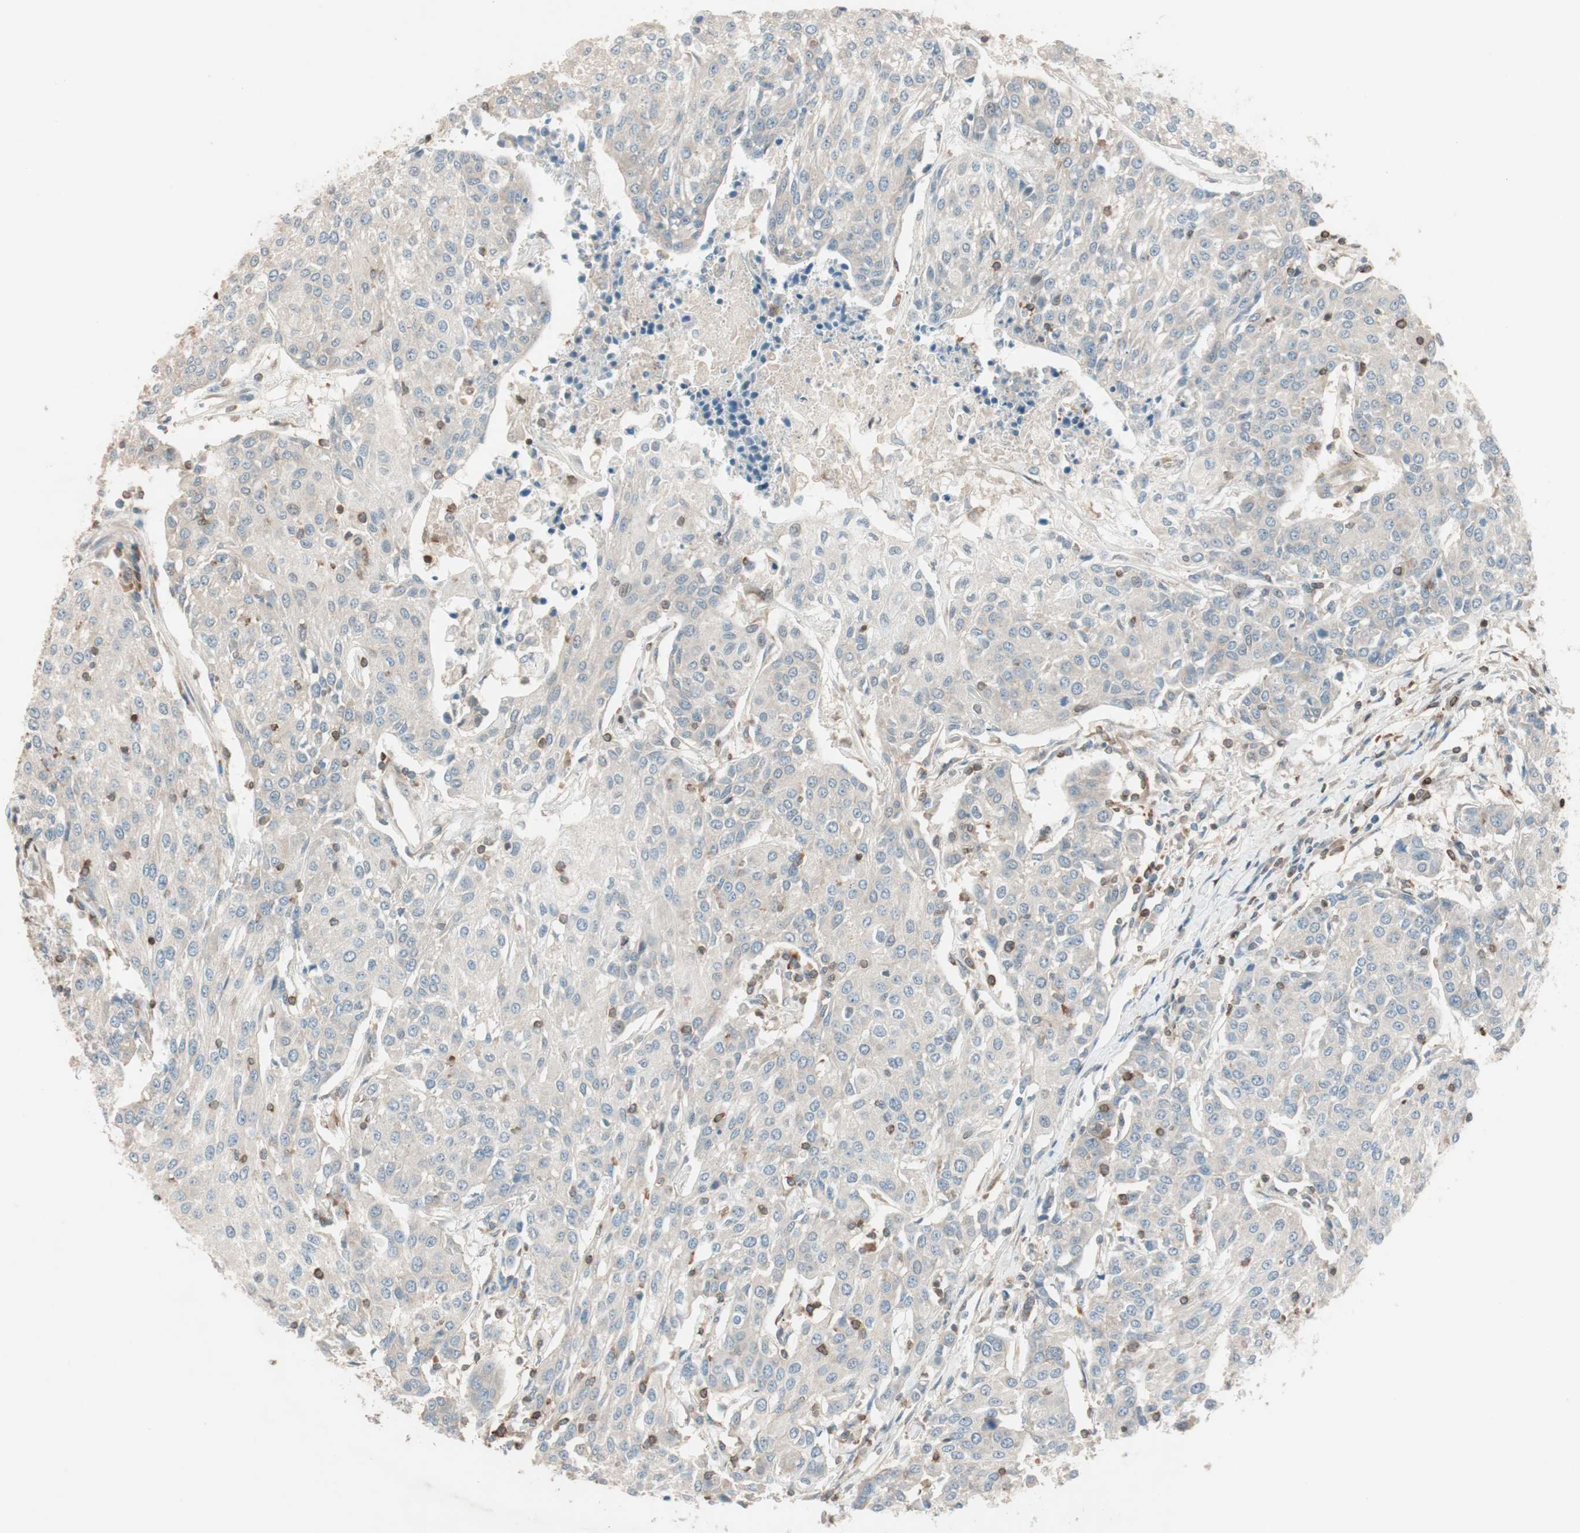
{"staining": {"intensity": "weak", "quantity": "25%-75%", "location": "cytoplasmic/membranous"}, "tissue": "urothelial cancer", "cell_type": "Tumor cells", "image_type": "cancer", "snomed": [{"axis": "morphology", "description": "Urothelial carcinoma, High grade"}, {"axis": "topography", "description": "Urinary bladder"}], "caption": "An immunohistochemistry (IHC) photomicrograph of neoplastic tissue is shown. Protein staining in brown shows weak cytoplasmic/membranous positivity in urothelial carcinoma (high-grade) within tumor cells.", "gene": "BIN1", "patient": {"sex": "female", "age": 85}}